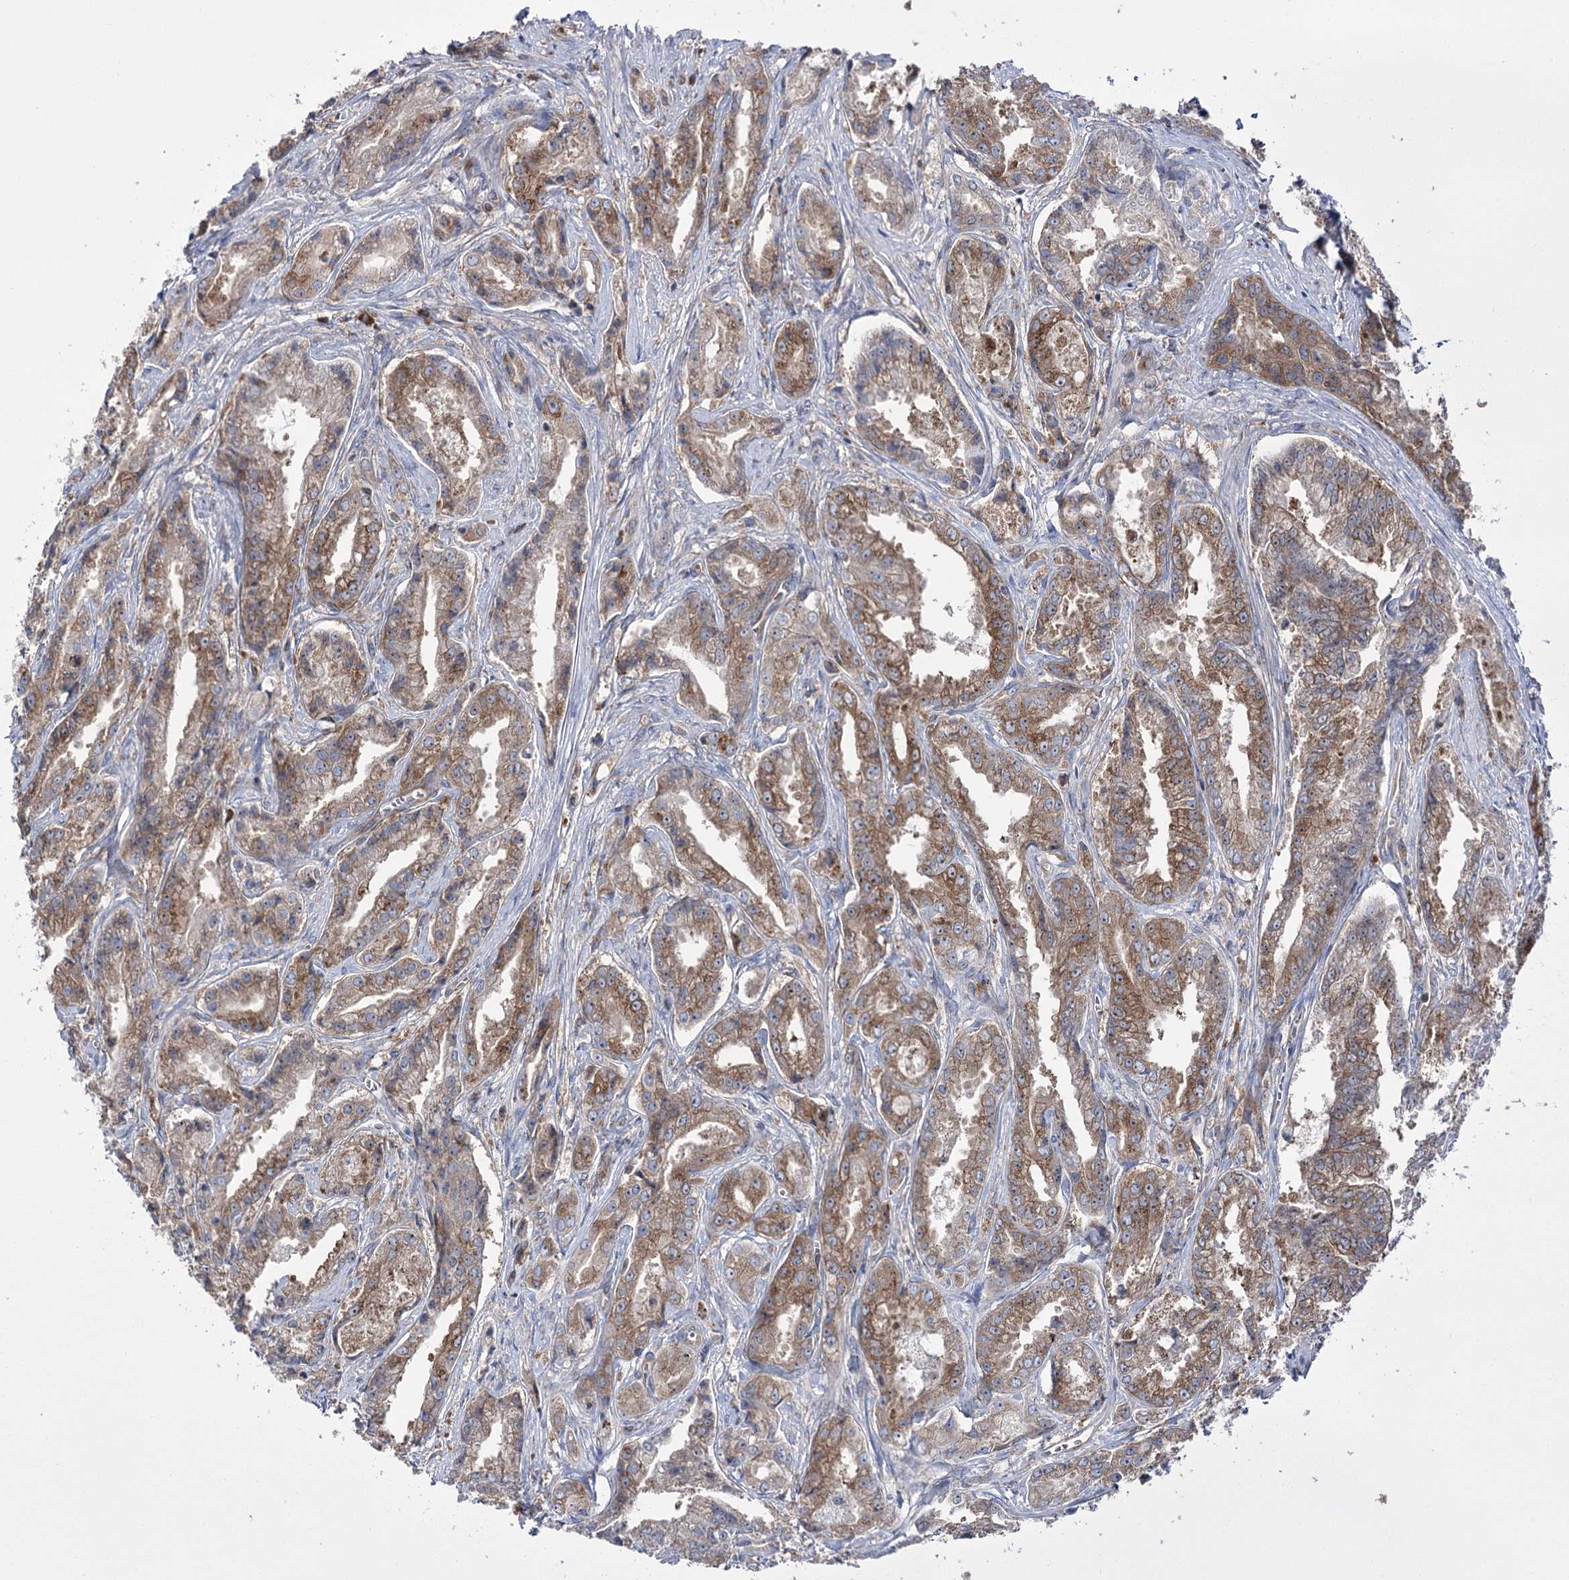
{"staining": {"intensity": "moderate", "quantity": ">75%", "location": "cytoplasmic/membranous"}, "tissue": "prostate cancer", "cell_type": "Tumor cells", "image_type": "cancer", "snomed": [{"axis": "morphology", "description": "Adenocarcinoma, High grade"}, {"axis": "topography", "description": "Prostate"}], "caption": "Immunohistochemistry (IHC) micrograph of human adenocarcinoma (high-grade) (prostate) stained for a protein (brown), which demonstrates medium levels of moderate cytoplasmic/membranous staining in approximately >75% of tumor cells.", "gene": "ZNF622", "patient": {"sex": "male", "age": 72}}